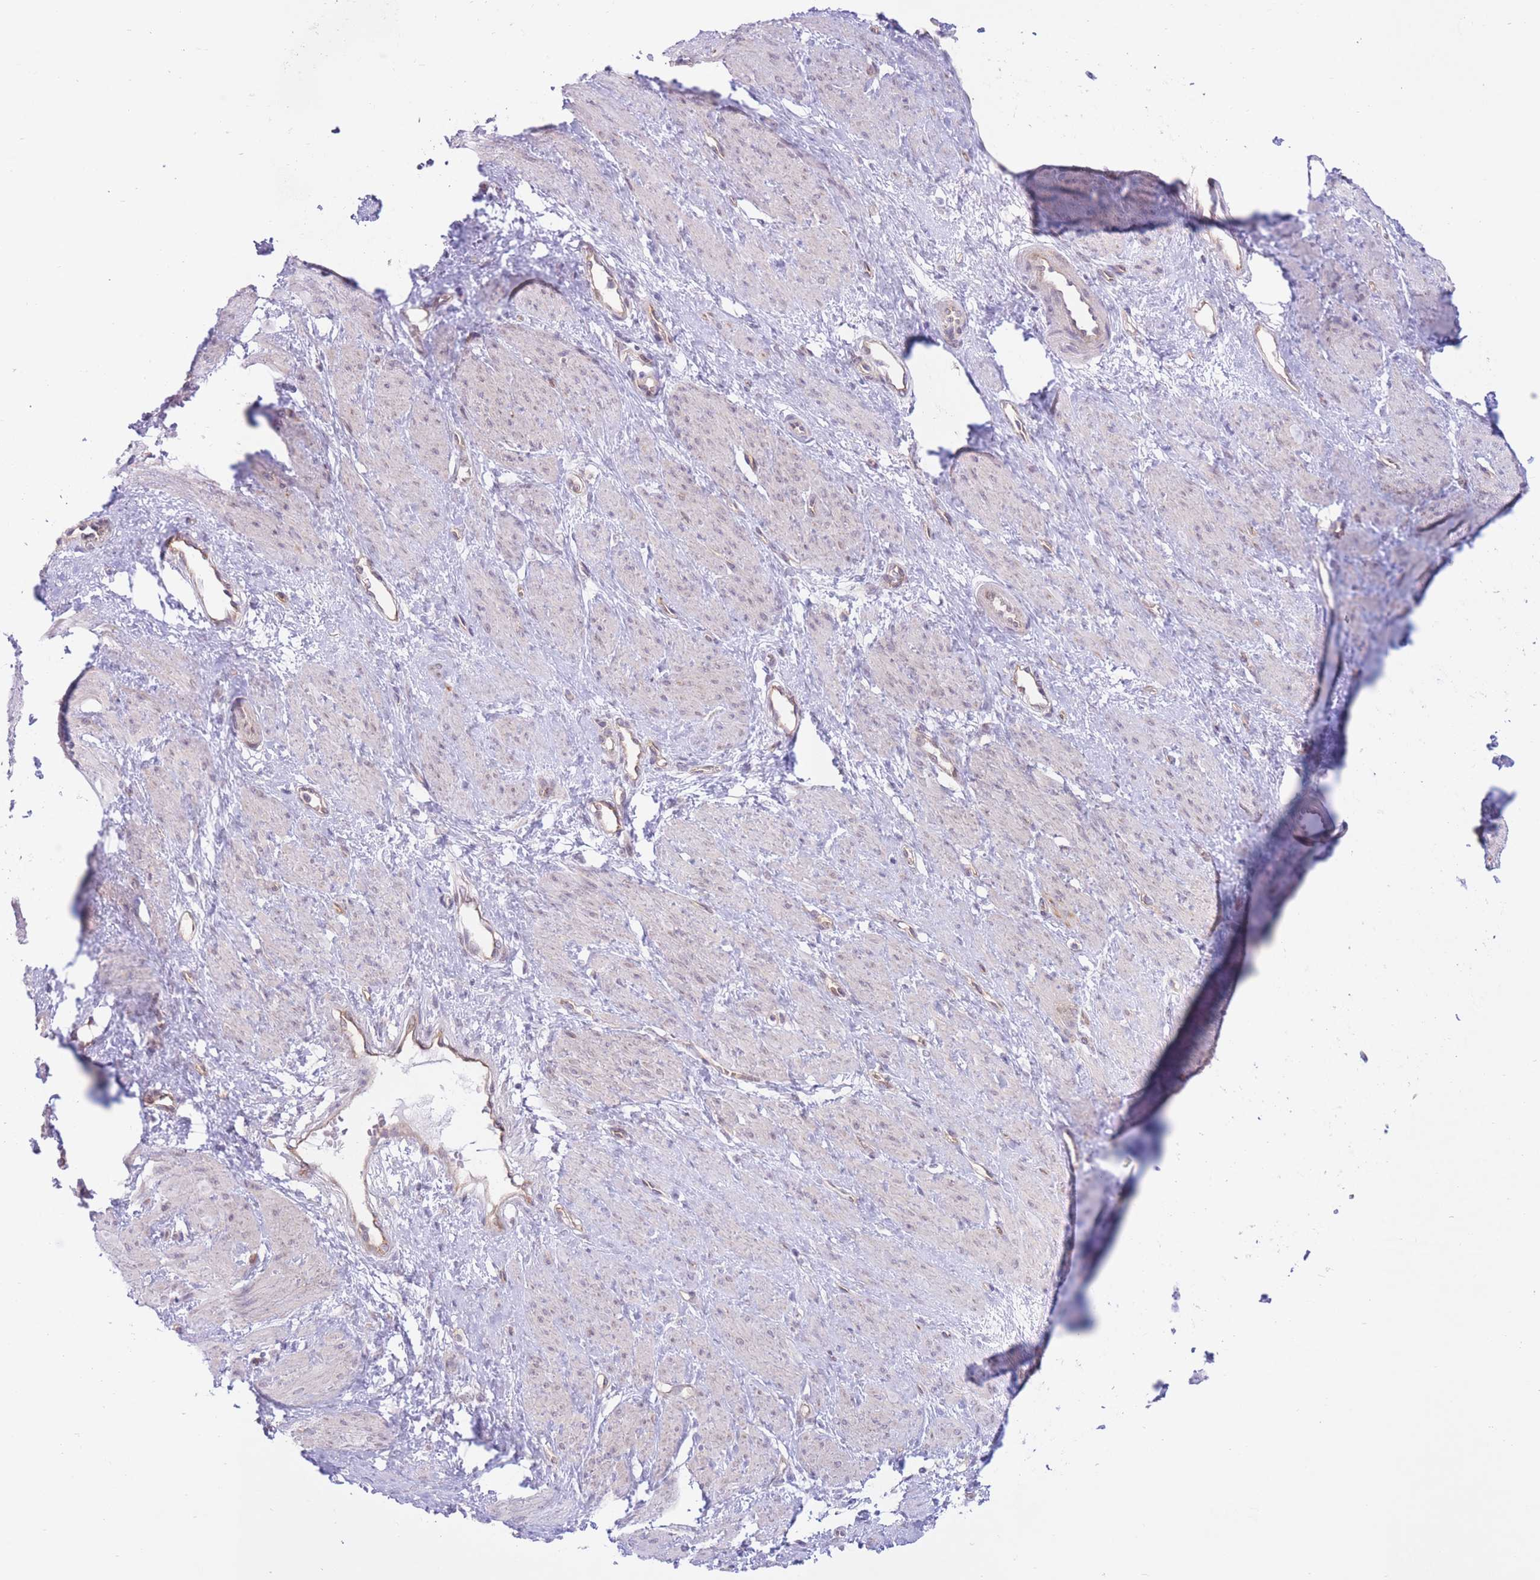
{"staining": {"intensity": "negative", "quantity": "none", "location": "none"}, "tissue": "smooth muscle", "cell_type": "Smooth muscle cells", "image_type": "normal", "snomed": [{"axis": "morphology", "description": "Normal tissue, NOS"}, {"axis": "topography", "description": "Smooth muscle"}, {"axis": "topography", "description": "Uterus"}], "caption": "The immunohistochemistry micrograph has no significant expression in smooth muscle cells of smooth muscle. (Immunohistochemistry, brightfield microscopy, high magnification).", "gene": "MRPS31", "patient": {"sex": "female", "age": 39}}